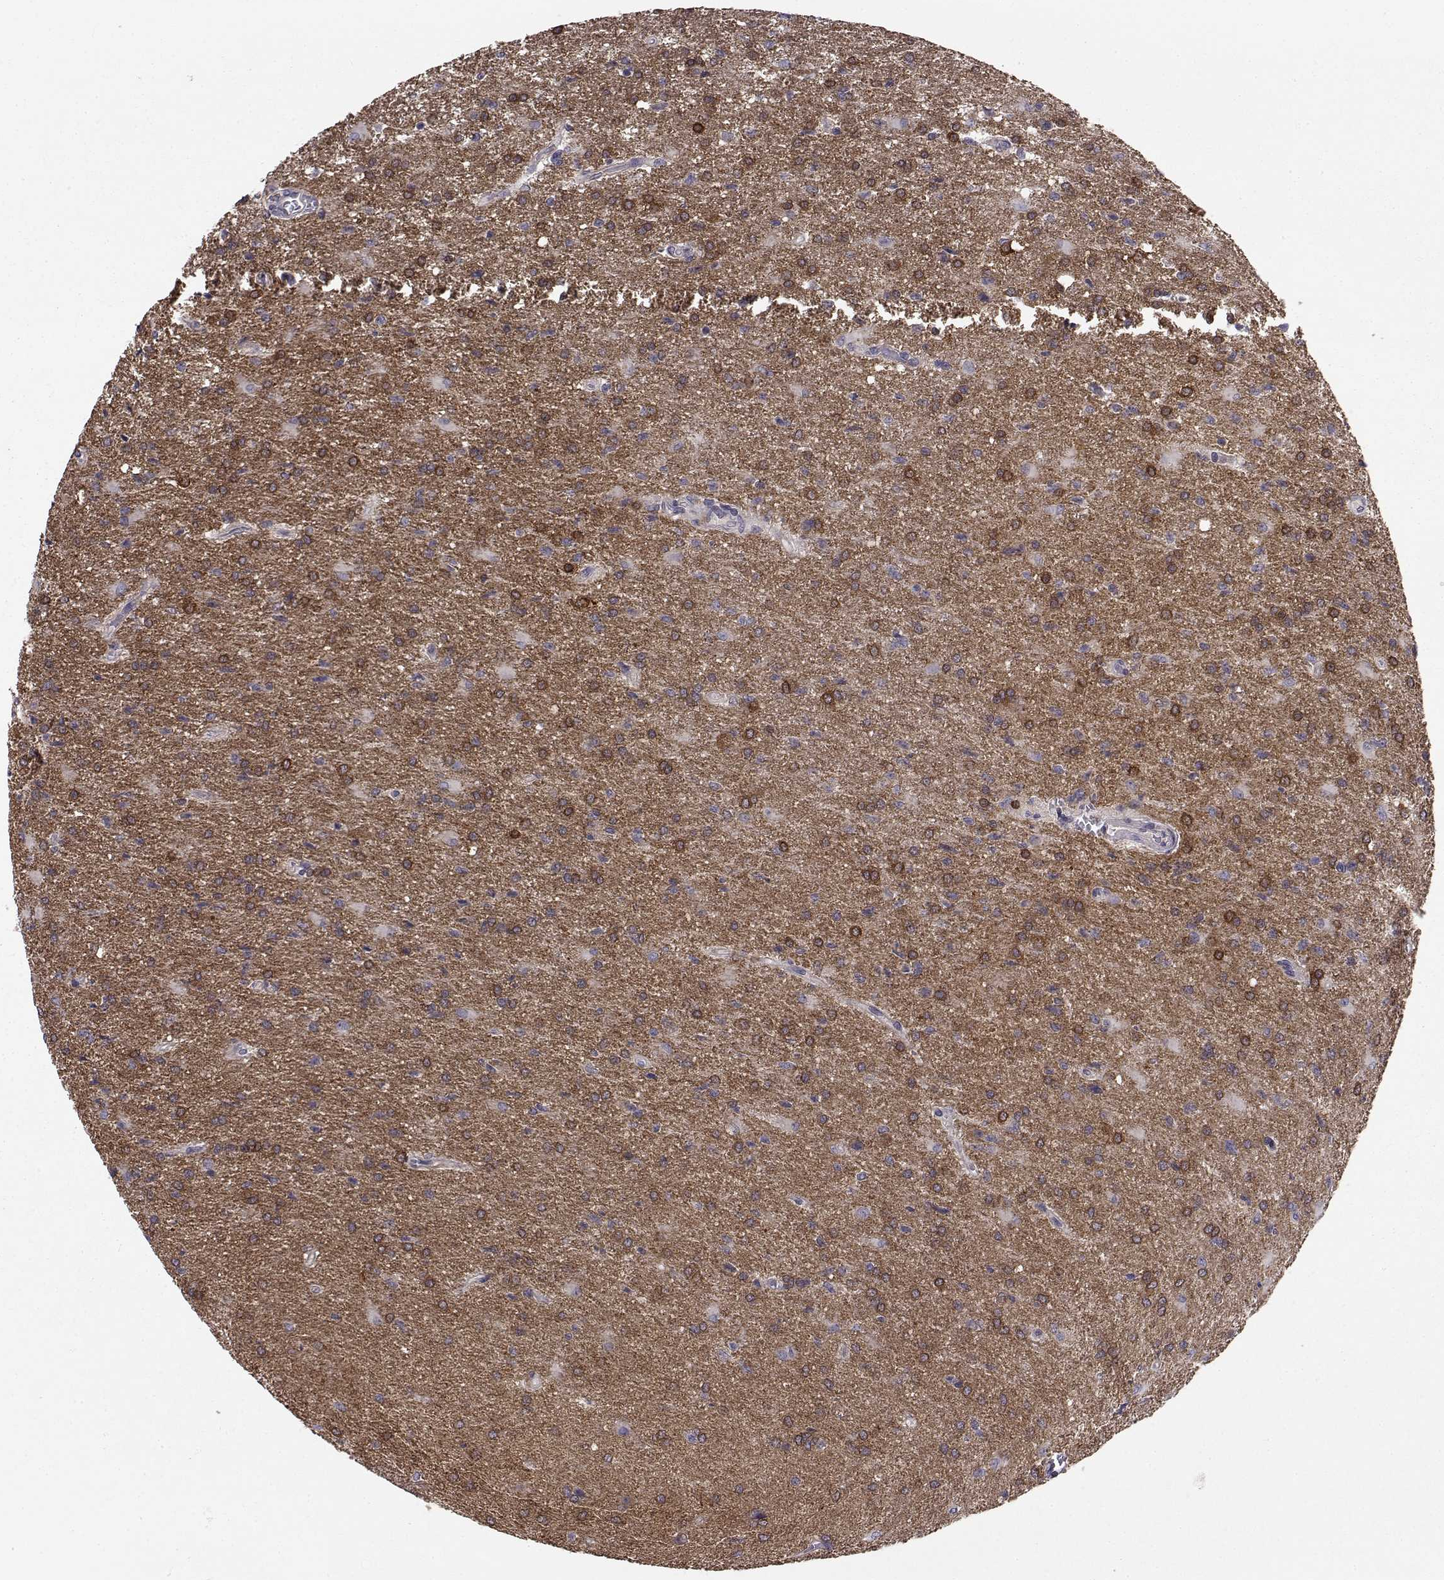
{"staining": {"intensity": "strong", "quantity": "<25%", "location": "cytoplasmic/membranous"}, "tissue": "glioma", "cell_type": "Tumor cells", "image_type": "cancer", "snomed": [{"axis": "morphology", "description": "Glioma, malignant, High grade"}, {"axis": "topography", "description": "Brain"}], "caption": "Immunohistochemical staining of human malignant high-grade glioma reveals strong cytoplasmic/membranous protein staining in about <25% of tumor cells.", "gene": "PEX5L", "patient": {"sex": "male", "age": 68}}